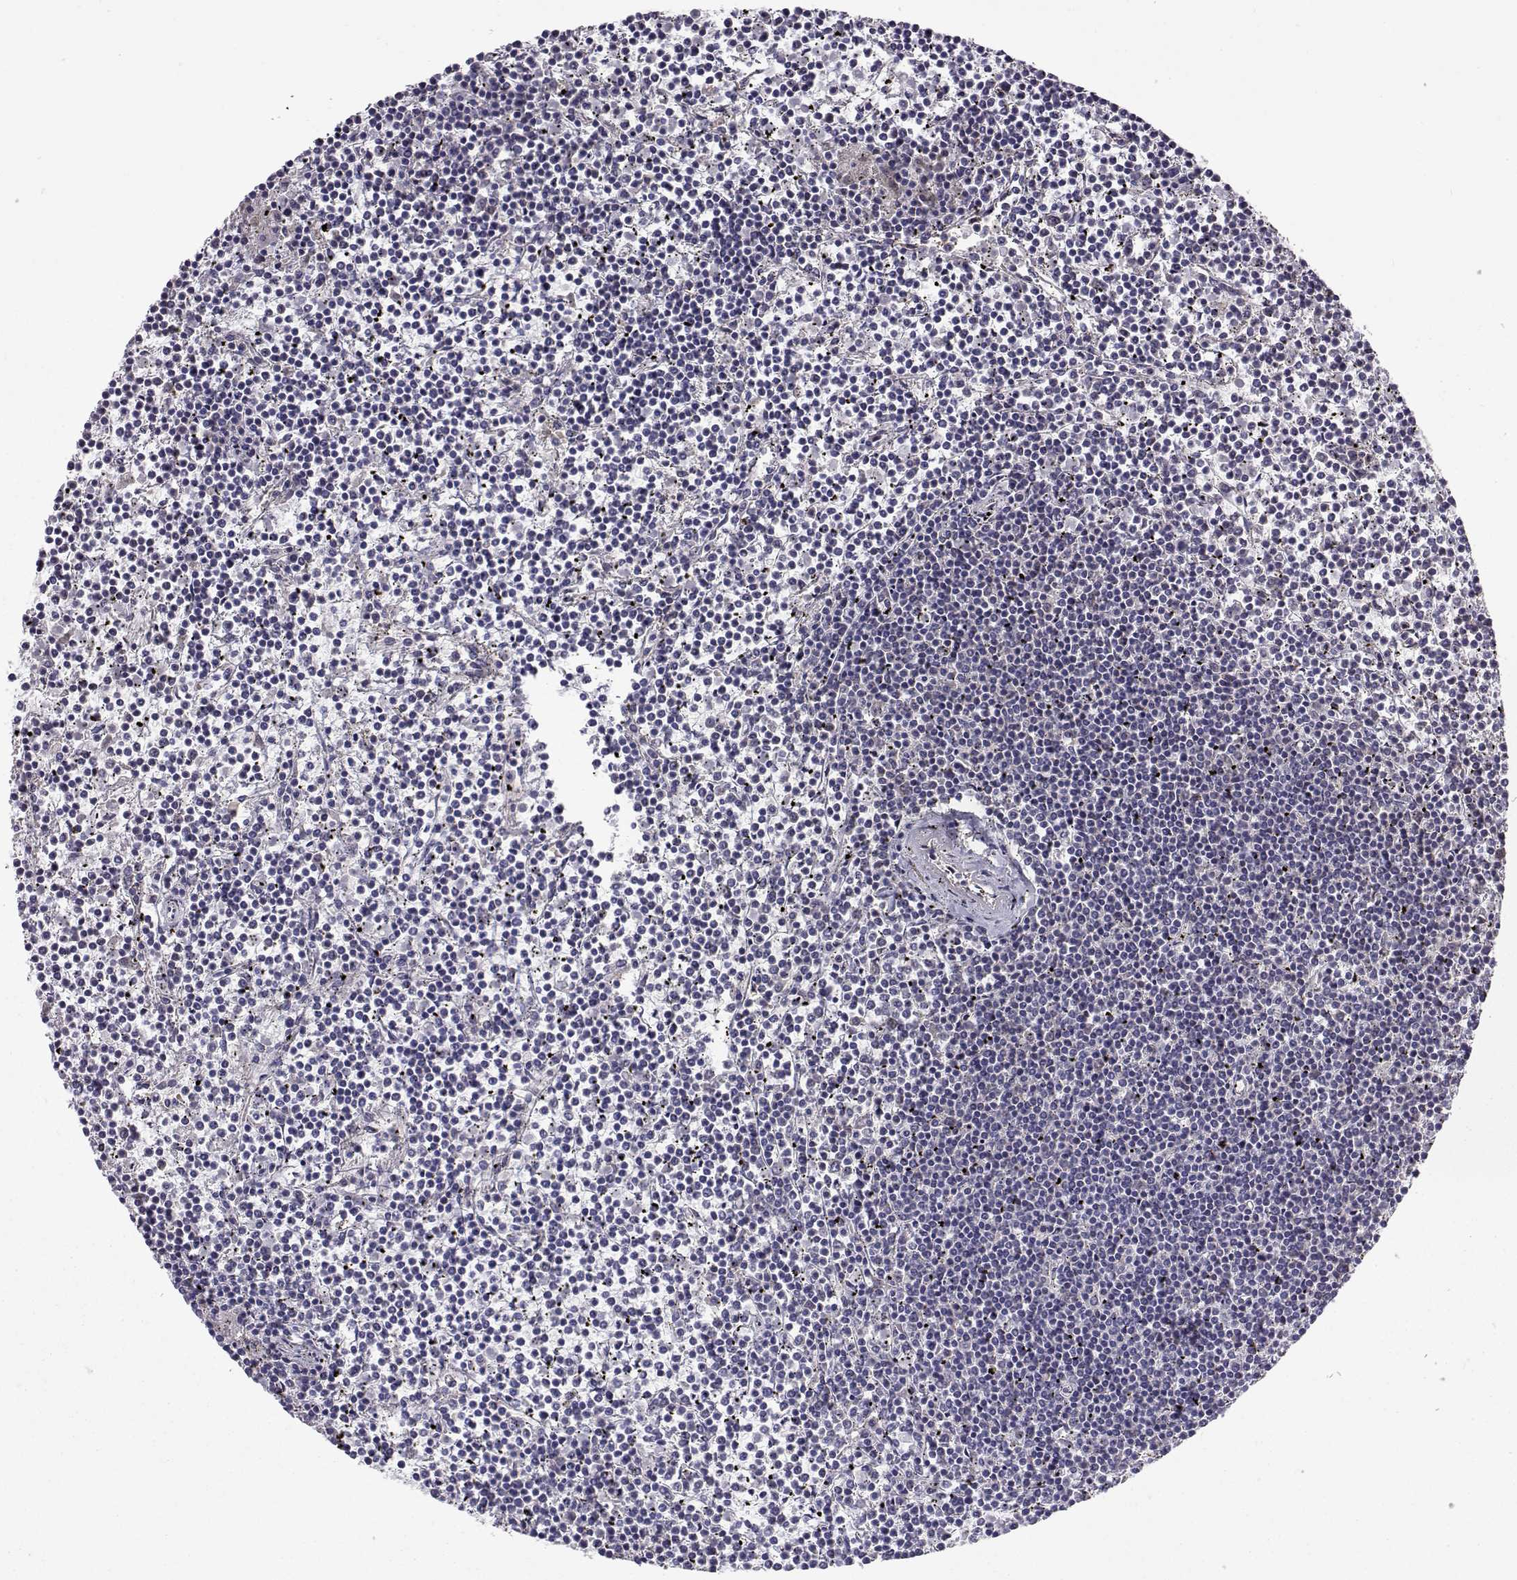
{"staining": {"intensity": "negative", "quantity": "none", "location": "none"}, "tissue": "lymphoma", "cell_type": "Tumor cells", "image_type": "cancer", "snomed": [{"axis": "morphology", "description": "Malignant lymphoma, non-Hodgkin's type, Low grade"}, {"axis": "topography", "description": "Spleen"}], "caption": "High power microscopy image of an IHC micrograph of low-grade malignant lymphoma, non-Hodgkin's type, revealing no significant expression in tumor cells.", "gene": "NCAM2", "patient": {"sex": "female", "age": 19}}